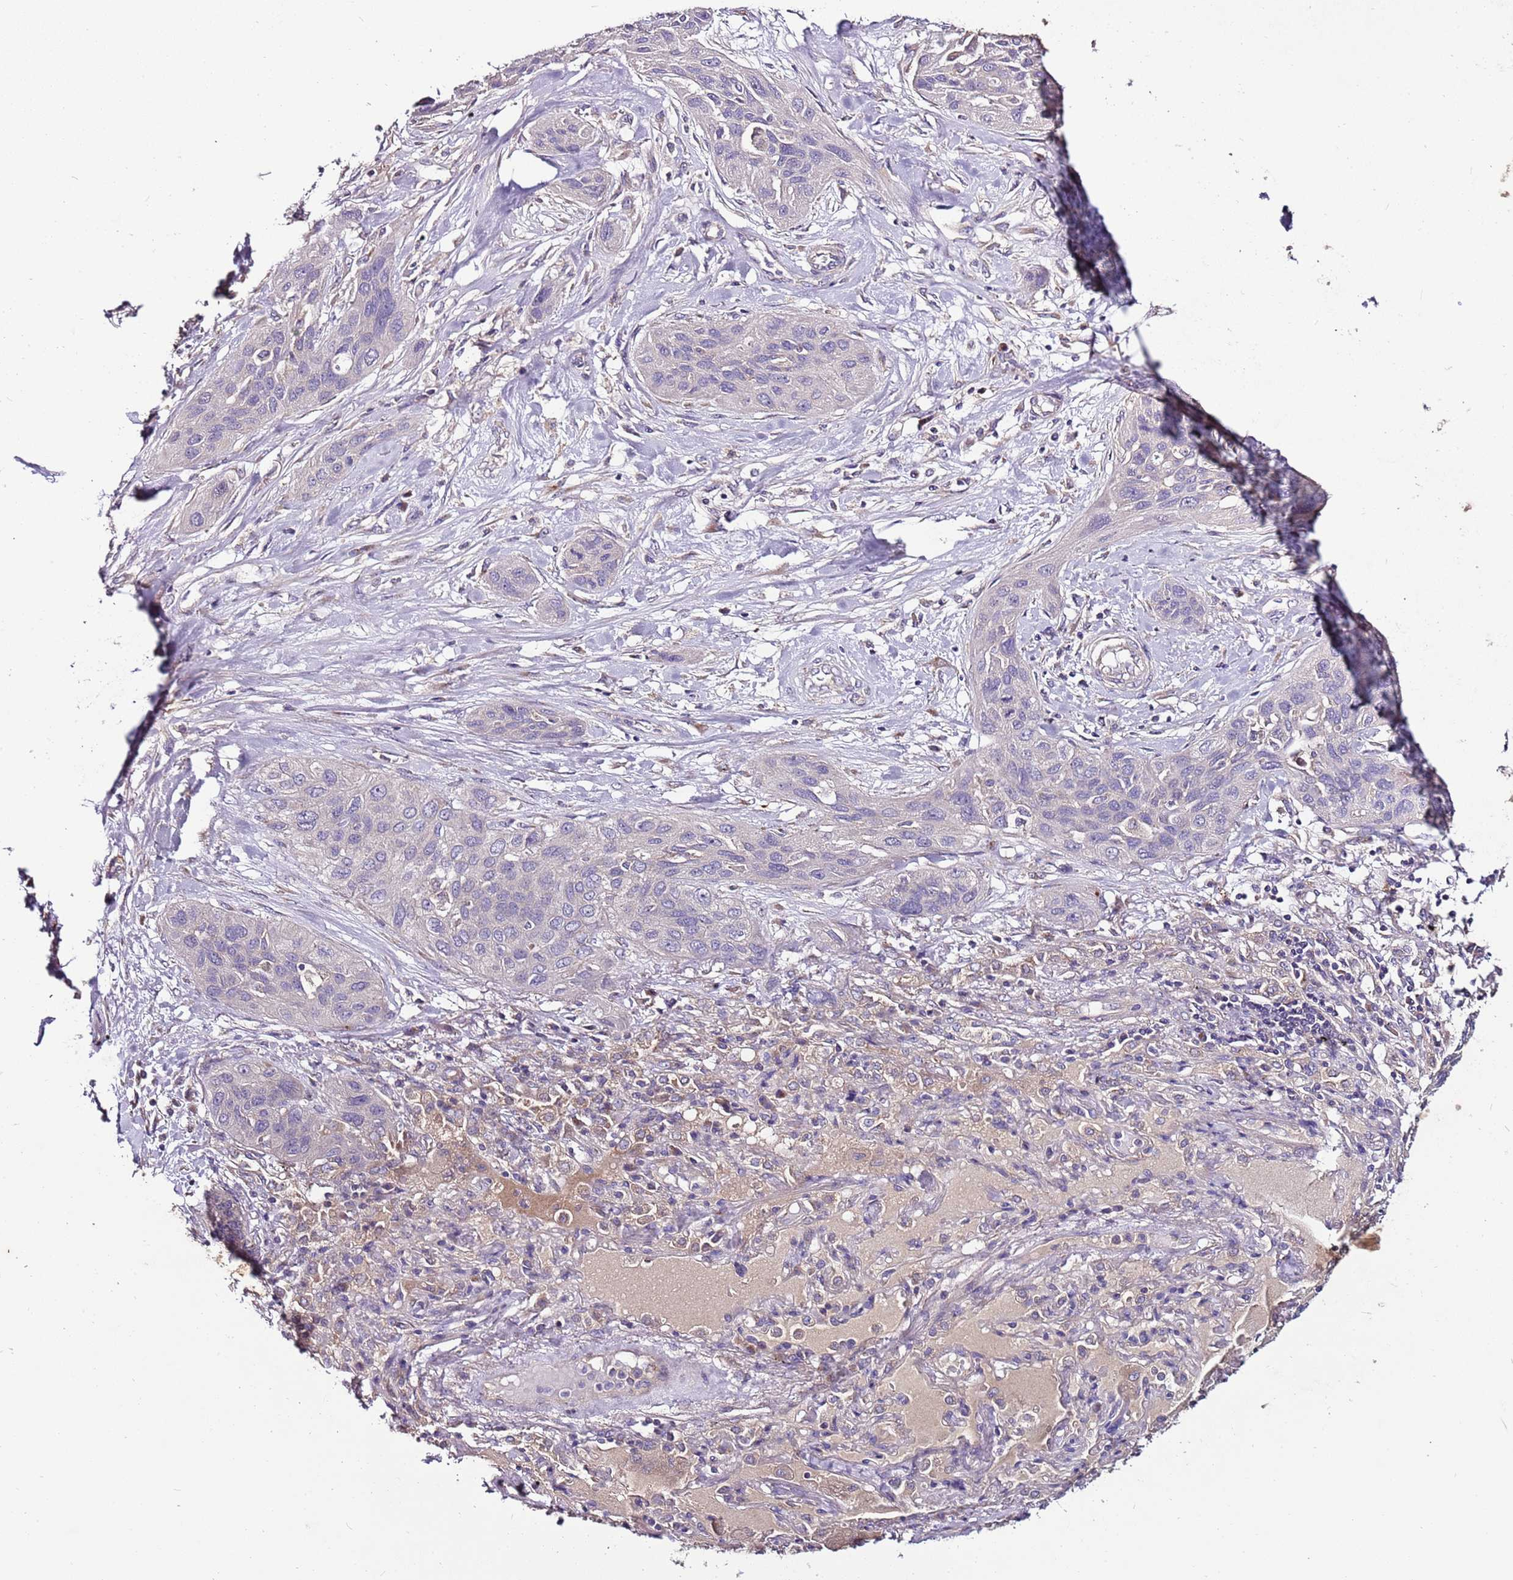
{"staining": {"intensity": "negative", "quantity": "none", "location": "none"}, "tissue": "lung cancer", "cell_type": "Tumor cells", "image_type": "cancer", "snomed": [{"axis": "morphology", "description": "Squamous cell carcinoma, NOS"}, {"axis": "topography", "description": "Lung"}], "caption": "Tumor cells are negative for brown protein staining in squamous cell carcinoma (lung).", "gene": "FAM20A", "patient": {"sex": "female", "age": 70}}